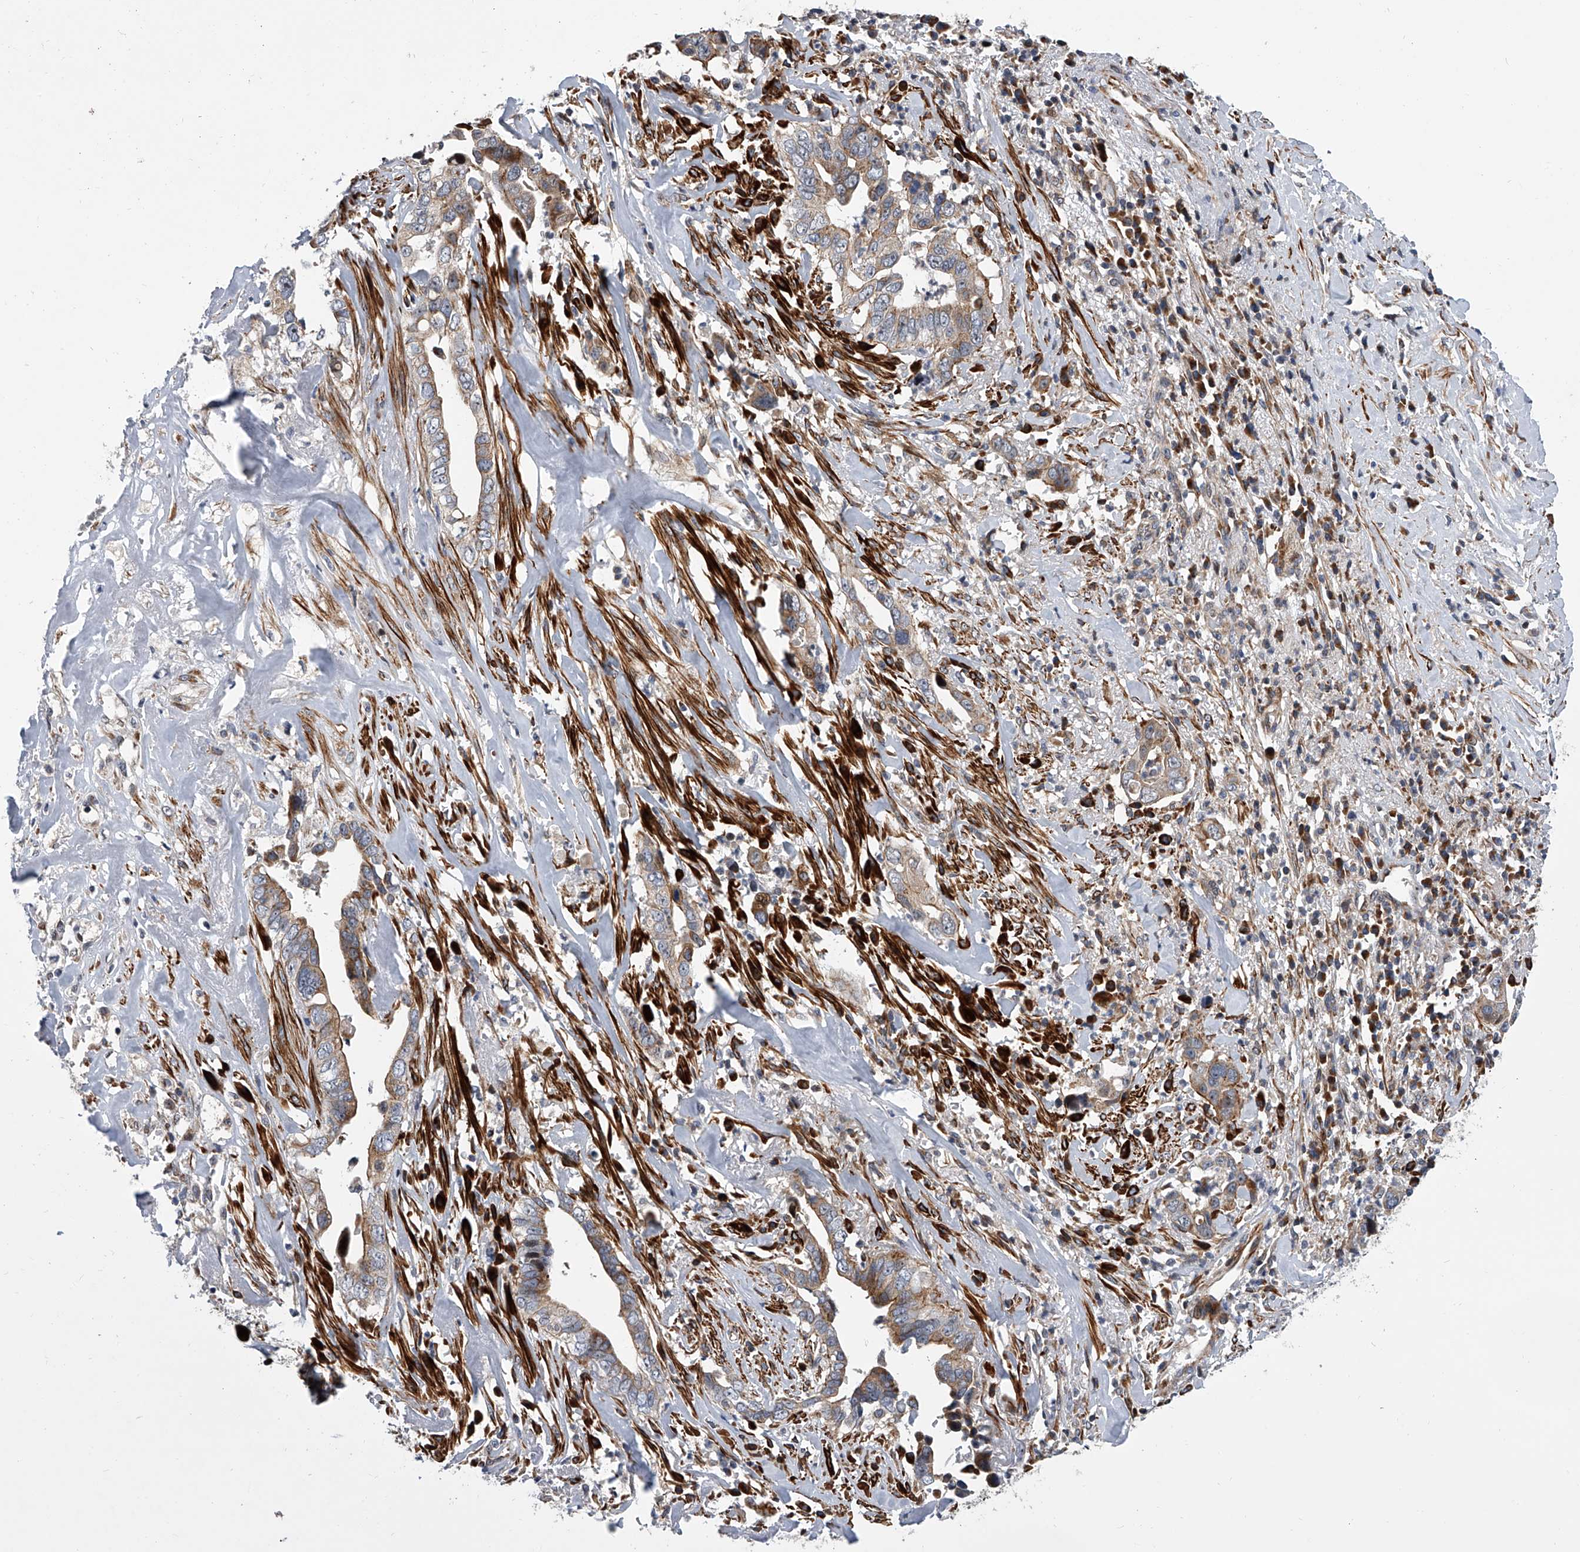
{"staining": {"intensity": "weak", "quantity": ">75%", "location": "cytoplasmic/membranous"}, "tissue": "liver cancer", "cell_type": "Tumor cells", "image_type": "cancer", "snomed": [{"axis": "morphology", "description": "Cholangiocarcinoma"}, {"axis": "topography", "description": "Liver"}], "caption": "An IHC histopathology image of neoplastic tissue is shown. Protein staining in brown highlights weak cytoplasmic/membranous positivity in cholangiocarcinoma (liver) within tumor cells. The protein is shown in brown color, while the nuclei are stained blue.", "gene": "DLGAP2", "patient": {"sex": "female", "age": 79}}